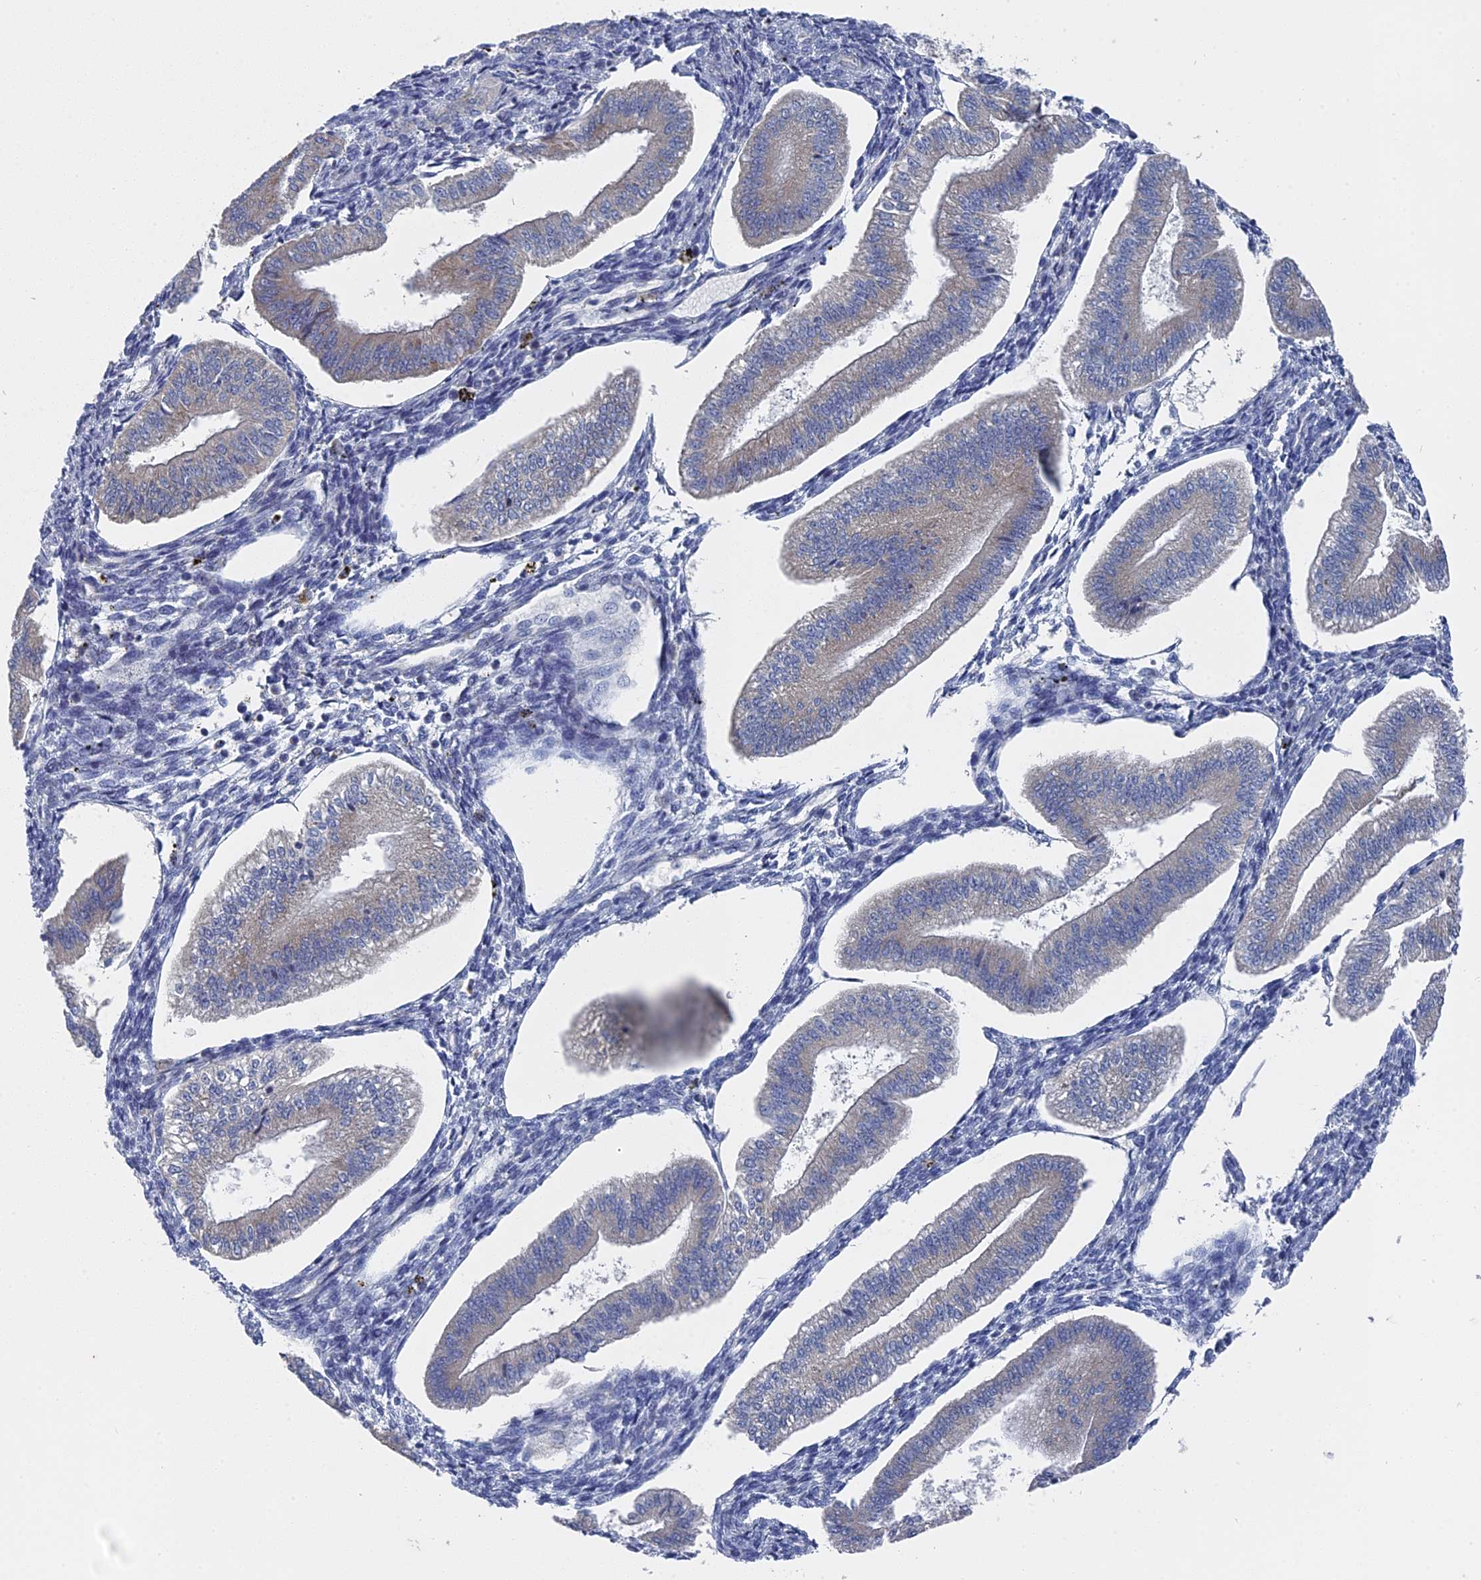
{"staining": {"intensity": "negative", "quantity": "none", "location": "none"}, "tissue": "endometrium", "cell_type": "Cells in endometrial stroma", "image_type": "normal", "snomed": [{"axis": "morphology", "description": "Normal tissue, NOS"}, {"axis": "topography", "description": "Endometrium"}], "caption": "Immunohistochemistry histopathology image of benign endometrium: human endometrium stained with DAB reveals no significant protein positivity in cells in endometrial stroma. (DAB IHC with hematoxylin counter stain).", "gene": "MTRF1", "patient": {"sex": "female", "age": 34}}